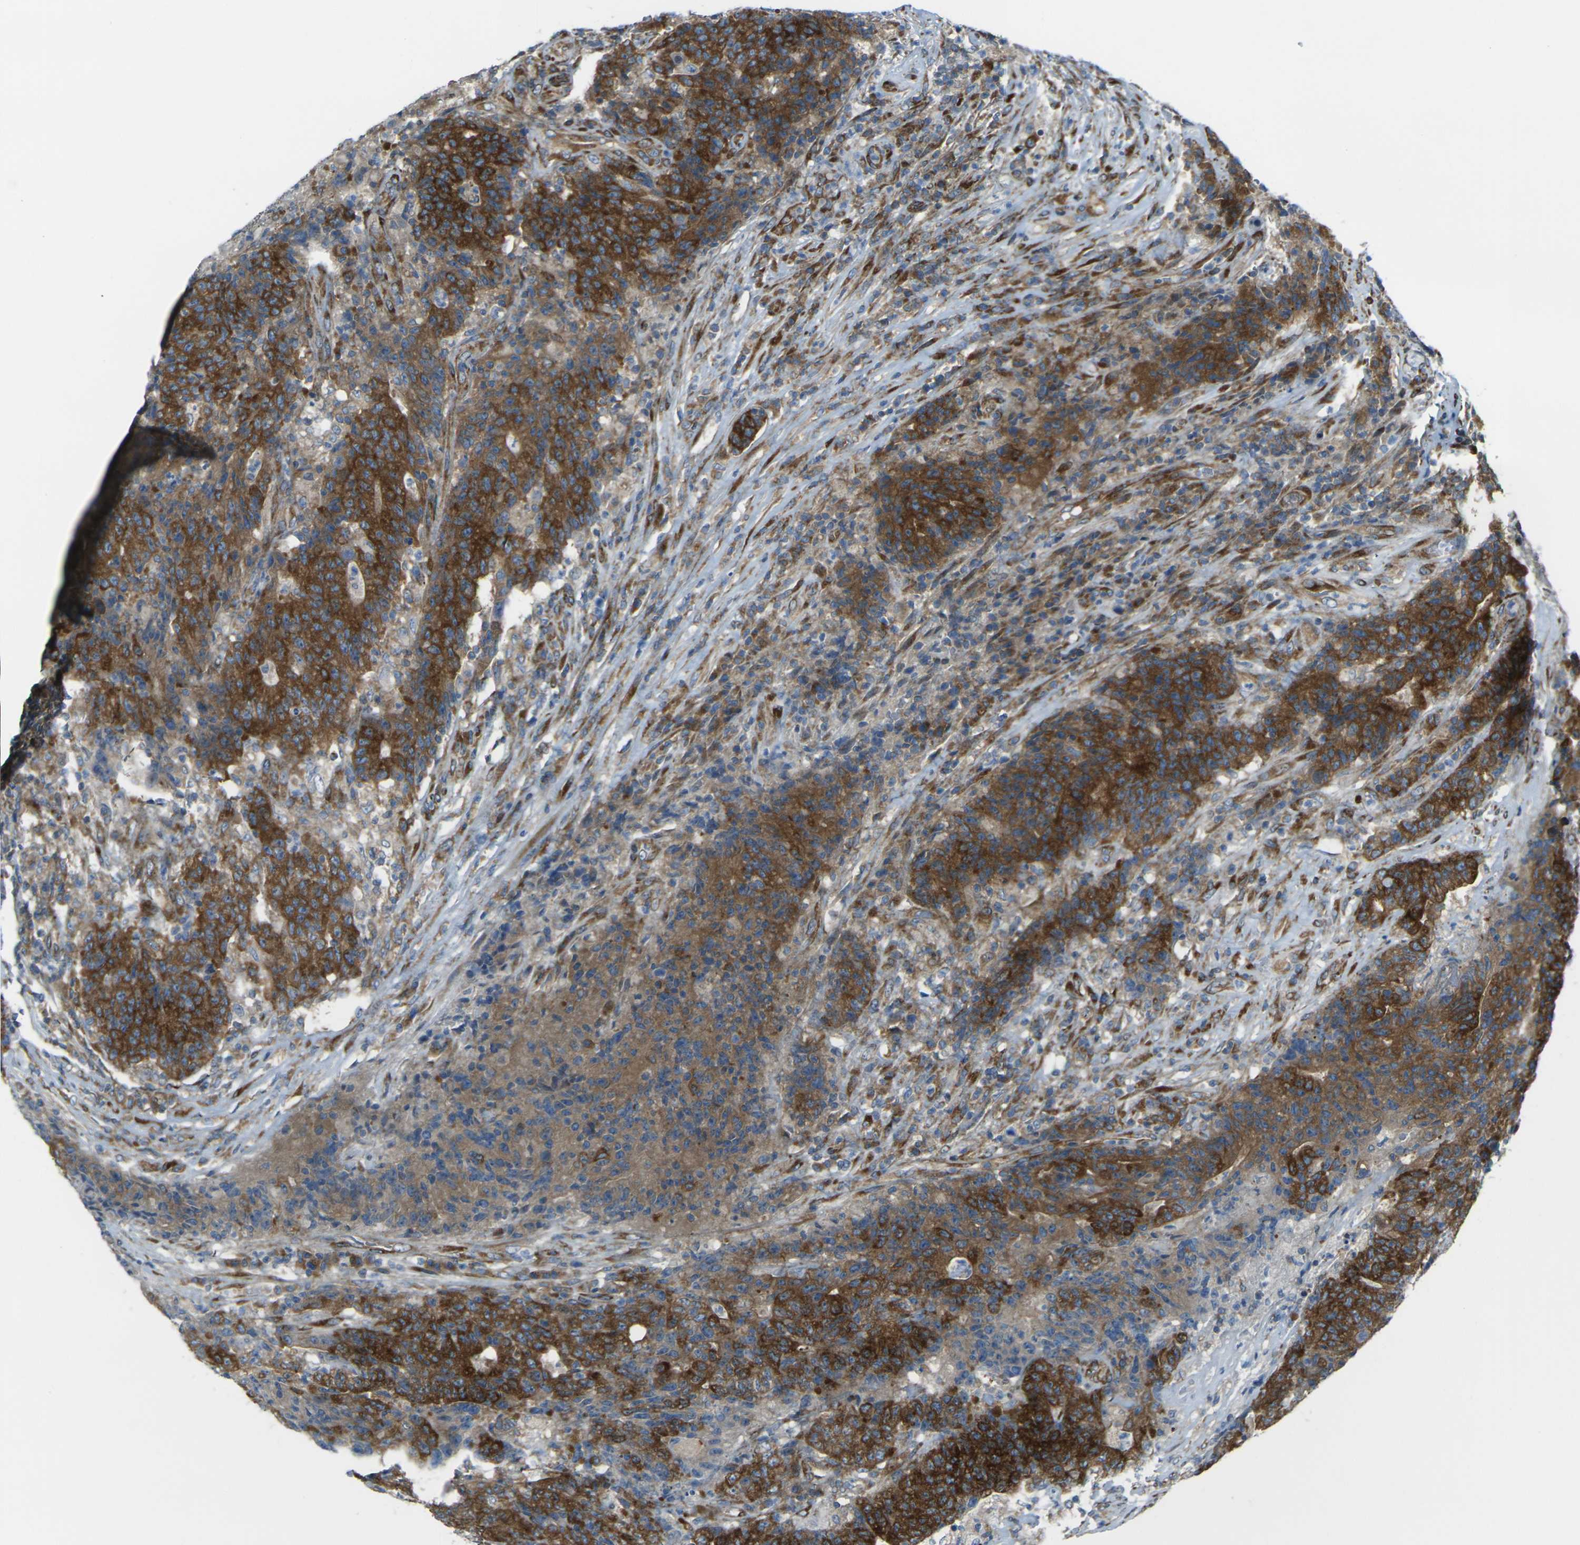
{"staining": {"intensity": "strong", "quantity": ">75%", "location": "cytoplasmic/membranous"}, "tissue": "colorectal cancer", "cell_type": "Tumor cells", "image_type": "cancer", "snomed": [{"axis": "morphology", "description": "Normal tissue, NOS"}, {"axis": "morphology", "description": "Adenocarcinoma, NOS"}, {"axis": "topography", "description": "Colon"}], "caption": "A histopathology image of human colorectal cancer stained for a protein displays strong cytoplasmic/membranous brown staining in tumor cells.", "gene": "CELSR2", "patient": {"sex": "female", "age": 75}}